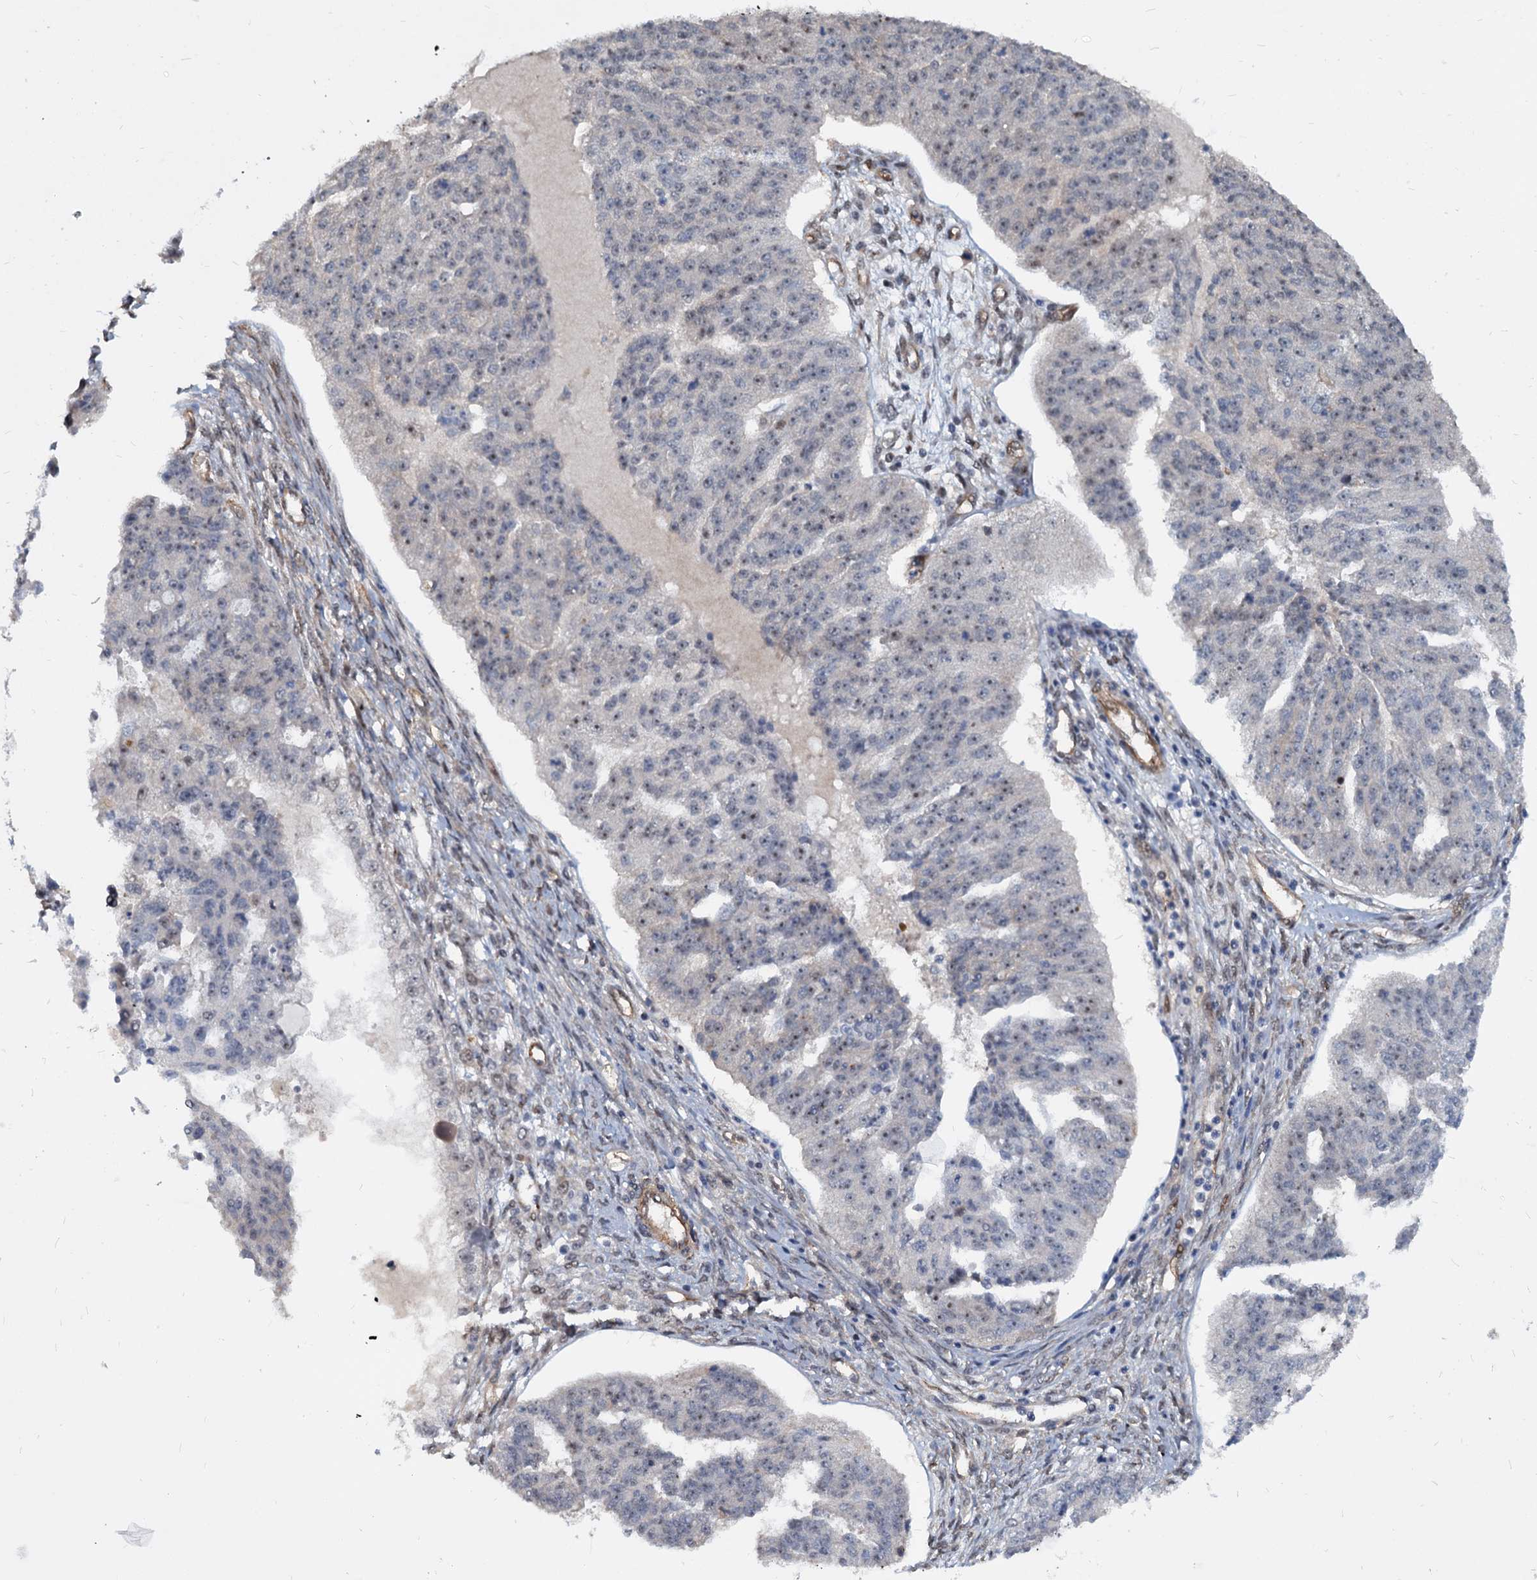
{"staining": {"intensity": "weak", "quantity": "25%-75%", "location": "nuclear"}, "tissue": "ovarian cancer", "cell_type": "Tumor cells", "image_type": "cancer", "snomed": [{"axis": "morphology", "description": "Cystadenocarcinoma, serous, NOS"}, {"axis": "topography", "description": "Ovary"}], "caption": "IHC staining of ovarian cancer, which demonstrates low levels of weak nuclear expression in about 25%-75% of tumor cells indicating weak nuclear protein staining. The staining was performed using DAB (brown) for protein detection and nuclei were counterstained in hematoxylin (blue).", "gene": "UBLCP1", "patient": {"sex": "female", "age": 58}}